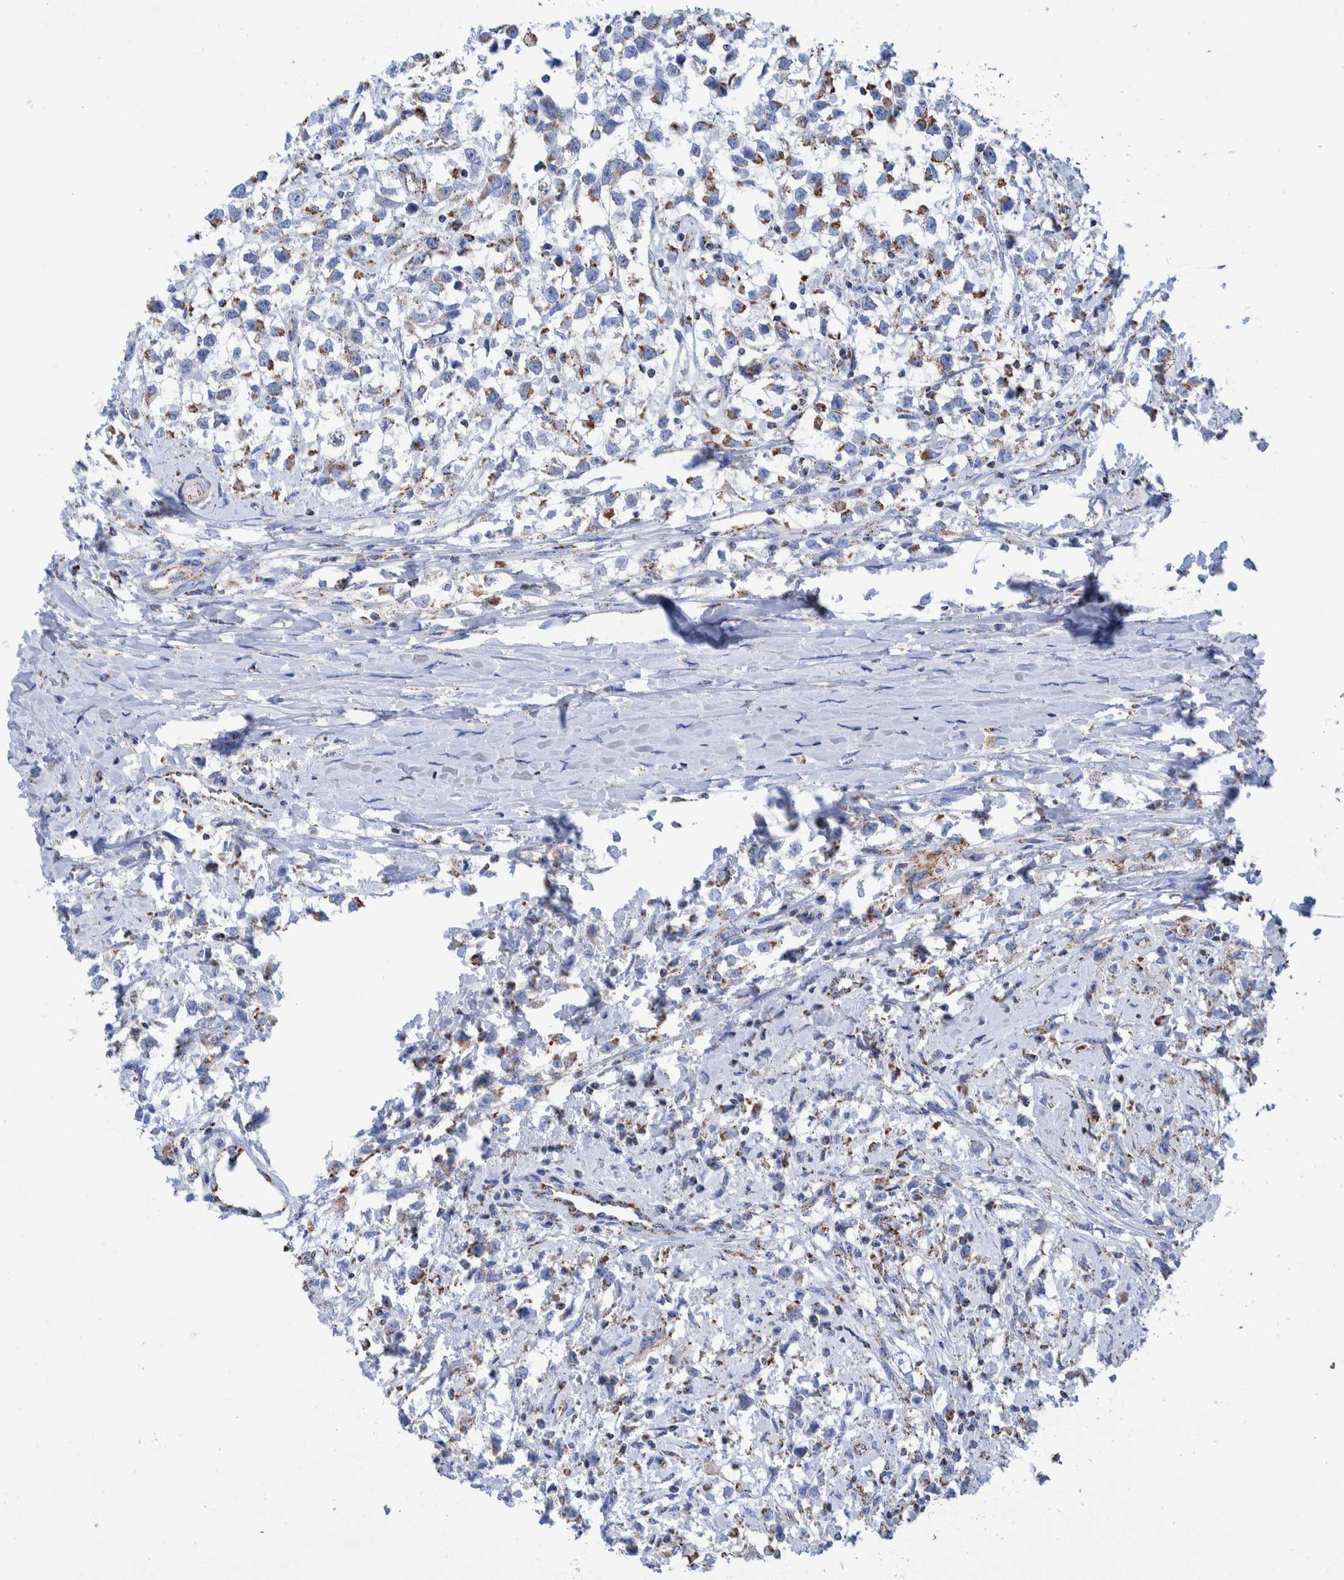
{"staining": {"intensity": "weak", "quantity": "25%-75%", "location": "cytoplasmic/membranous"}, "tissue": "testis cancer", "cell_type": "Tumor cells", "image_type": "cancer", "snomed": [{"axis": "morphology", "description": "Seminoma, NOS"}, {"axis": "morphology", "description": "Carcinoma, Embryonal, NOS"}, {"axis": "topography", "description": "Testis"}], "caption": "Immunohistochemistry (DAB (3,3'-diaminobenzidine)) staining of testis cancer reveals weak cytoplasmic/membranous protein staining in about 25%-75% of tumor cells. The staining was performed using DAB (3,3'-diaminobenzidine) to visualize the protein expression in brown, while the nuclei were stained in blue with hematoxylin (Magnification: 20x).", "gene": "DECR1", "patient": {"sex": "male", "age": 51}}